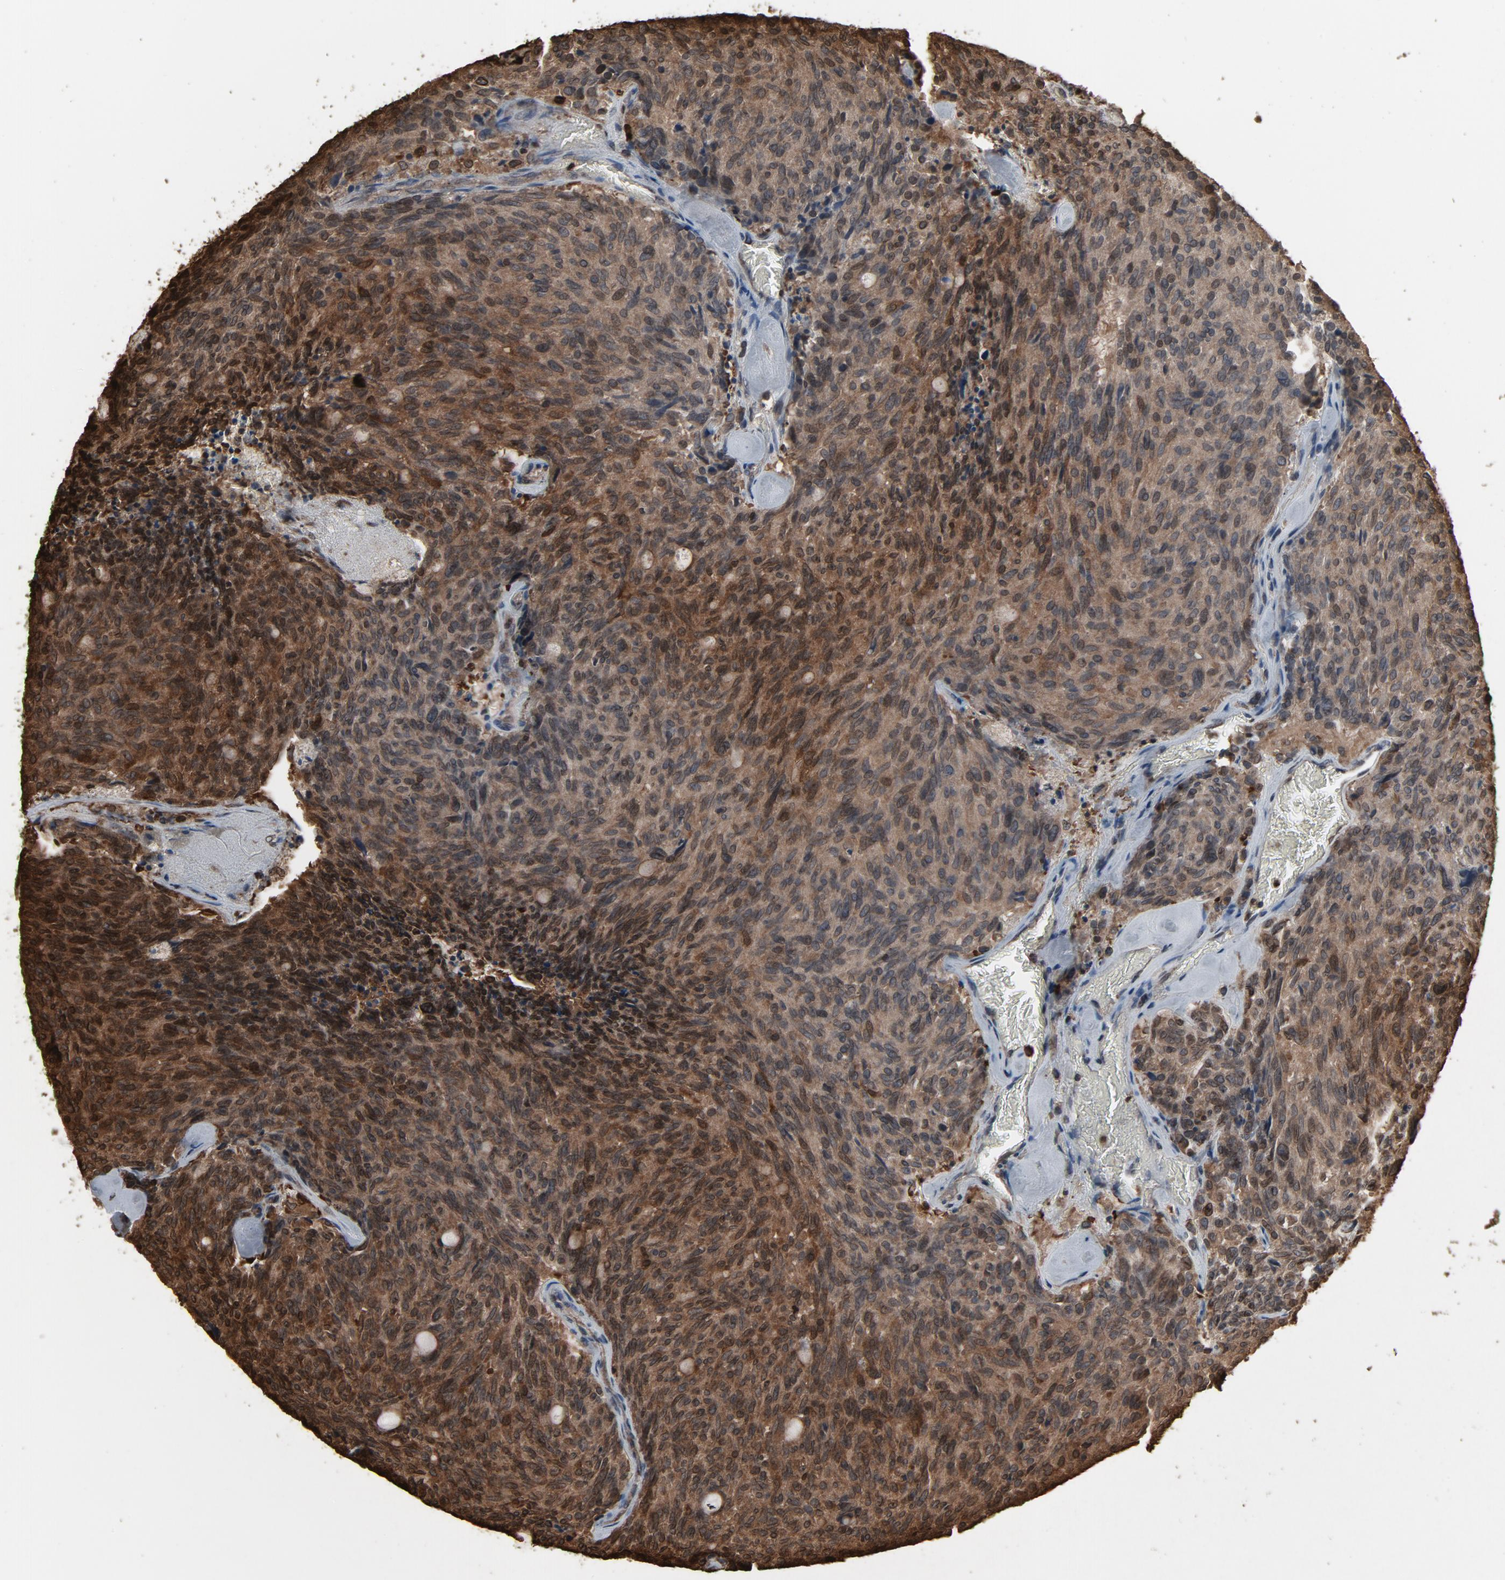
{"staining": {"intensity": "moderate", "quantity": ">75%", "location": "cytoplasmic/membranous"}, "tissue": "carcinoid", "cell_type": "Tumor cells", "image_type": "cancer", "snomed": [{"axis": "morphology", "description": "Carcinoid, malignant, NOS"}, {"axis": "topography", "description": "Pancreas"}], "caption": "Carcinoid (malignant) tissue reveals moderate cytoplasmic/membranous staining in about >75% of tumor cells", "gene": "UBE2D1", "patient": {"sex": "female", "age": 54}}